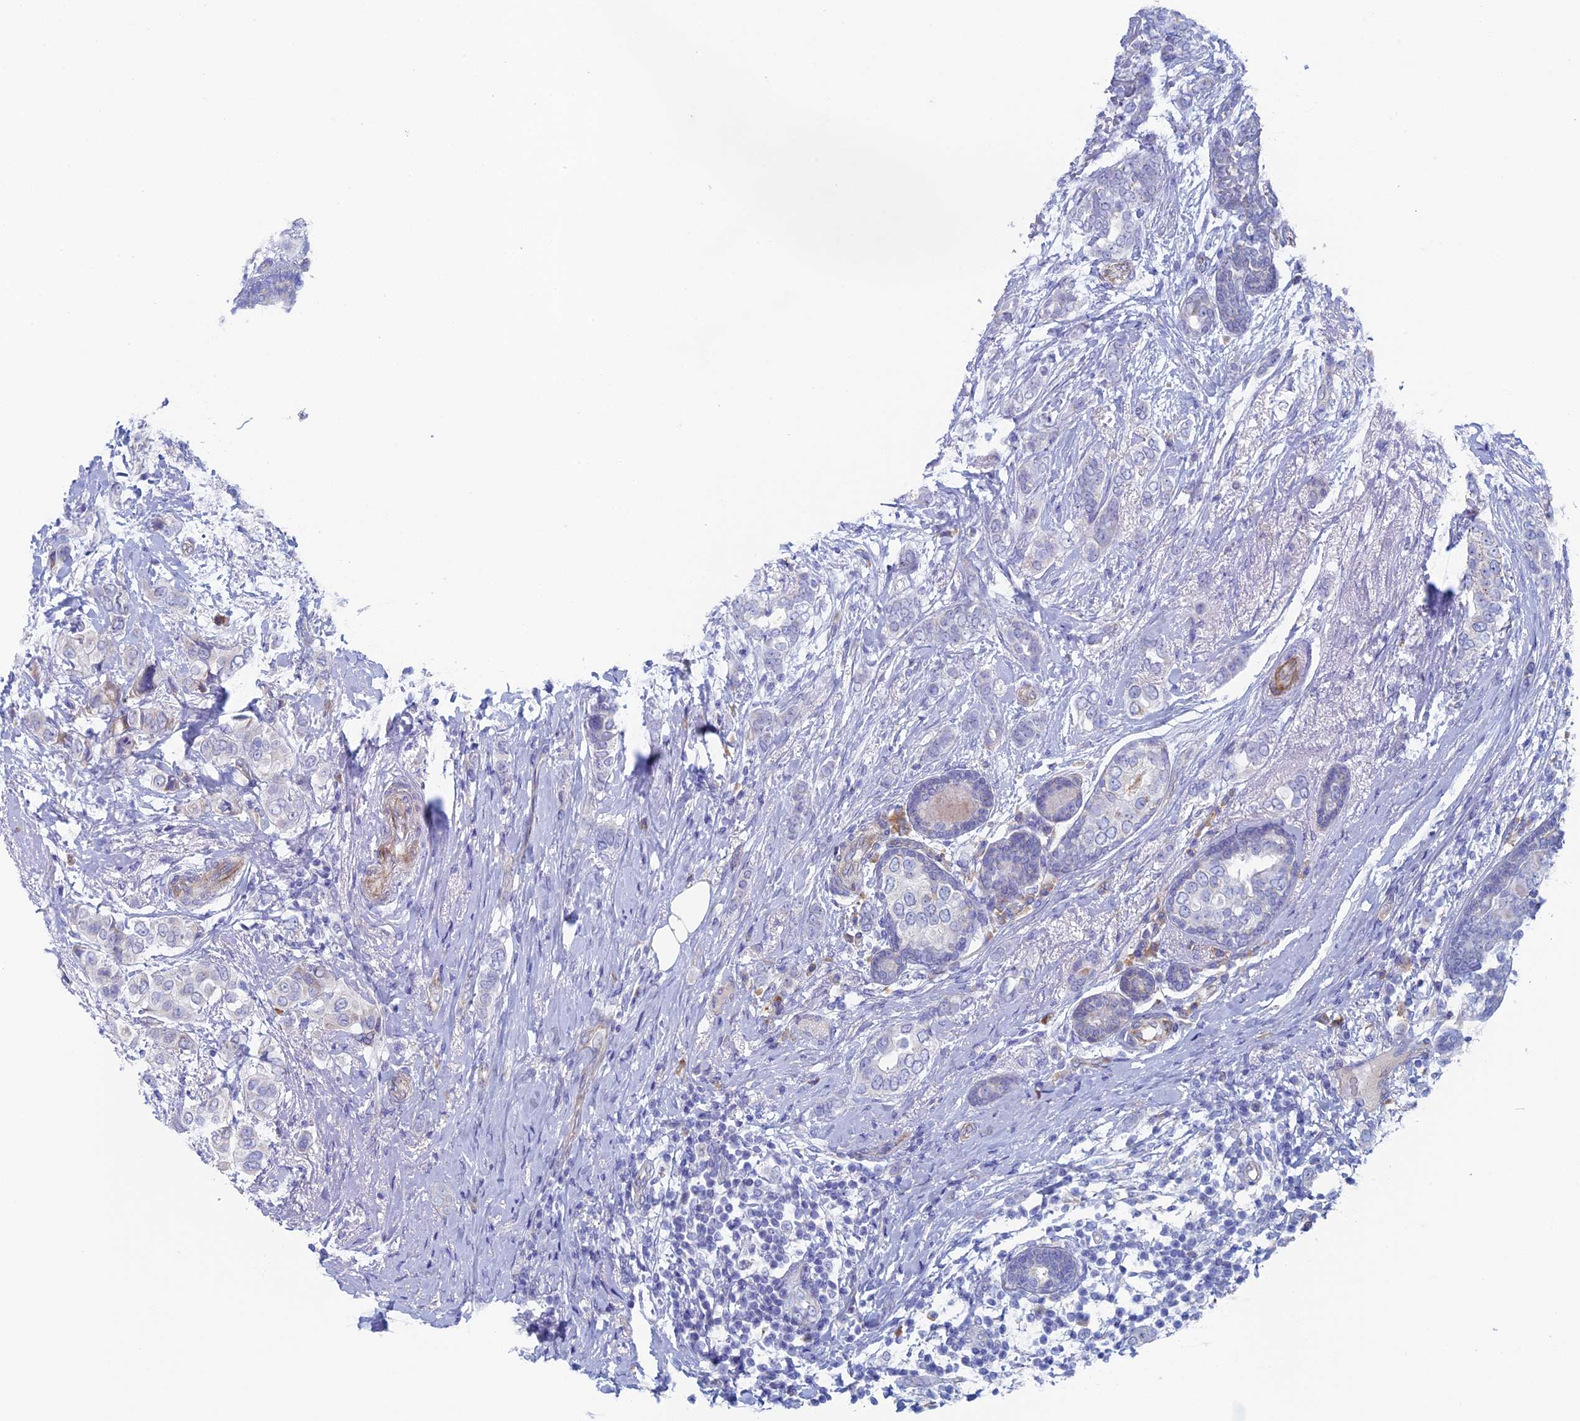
{"staining": {"intensity": "negative", "quantity": "none", "location": "none"}, "tissue": "breast cancer", "cell_type": "Tumor cells", "image_type": "cancer", "snomed": [{"axis": "morphology", "description": "Lobular carcinoma"}, {"axis": "topography", "description": "Breast"}], "caption": "Tumor cells show no significant protein positivity in lobular carcinoma (breast). The staining was performed using DAB to visualize the protein expression in brown, while the nuclei were stained in blue with hematoxylin (Magnification: 20x).", "gene": "MAGEB6", "patient": {"sex": "female", "age": 51}}